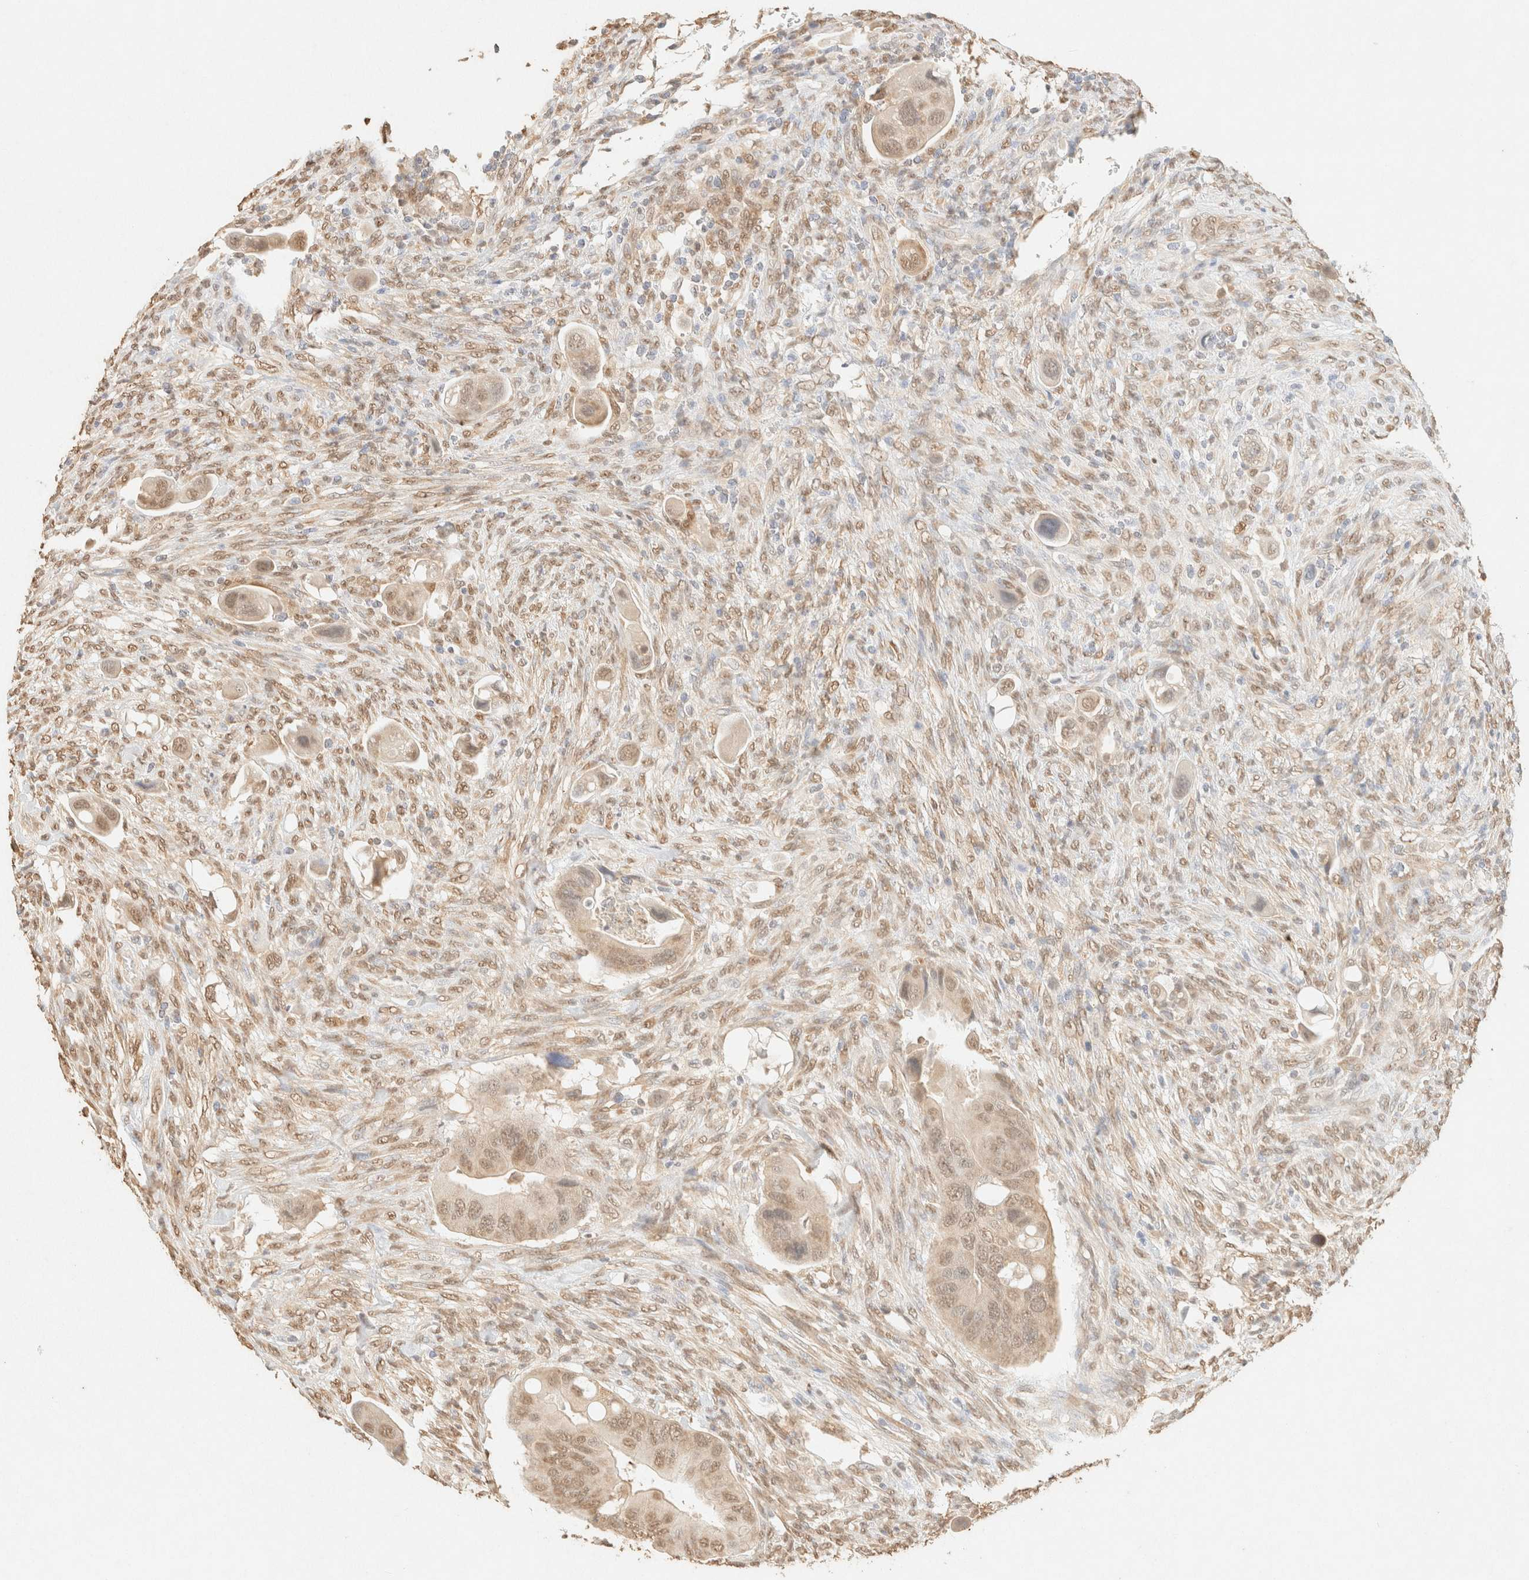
{"staining": {"intensity": "weak", "quantity": ">75%", "location": "cytoplasmic/membranous,nuclear"}, "tissue": "colorectal cancer", "cell_type": "Tumor cells", "image_type": "cancer", "snomed": [{"axis": "morphology", "description": "Adenocarcinoma, NOS"}, {"axis": "topography", "description": "Rectum"}], "caption": "Immunohistochemistry (IHC) of colorectal adenocarcinoma shows low levels of weak cytoplasmic/membranous and nuclear positivity in approximately >75% of tumor cells.", "gene": "S100A13", "patient": {"sex": "female", "age": 57}}